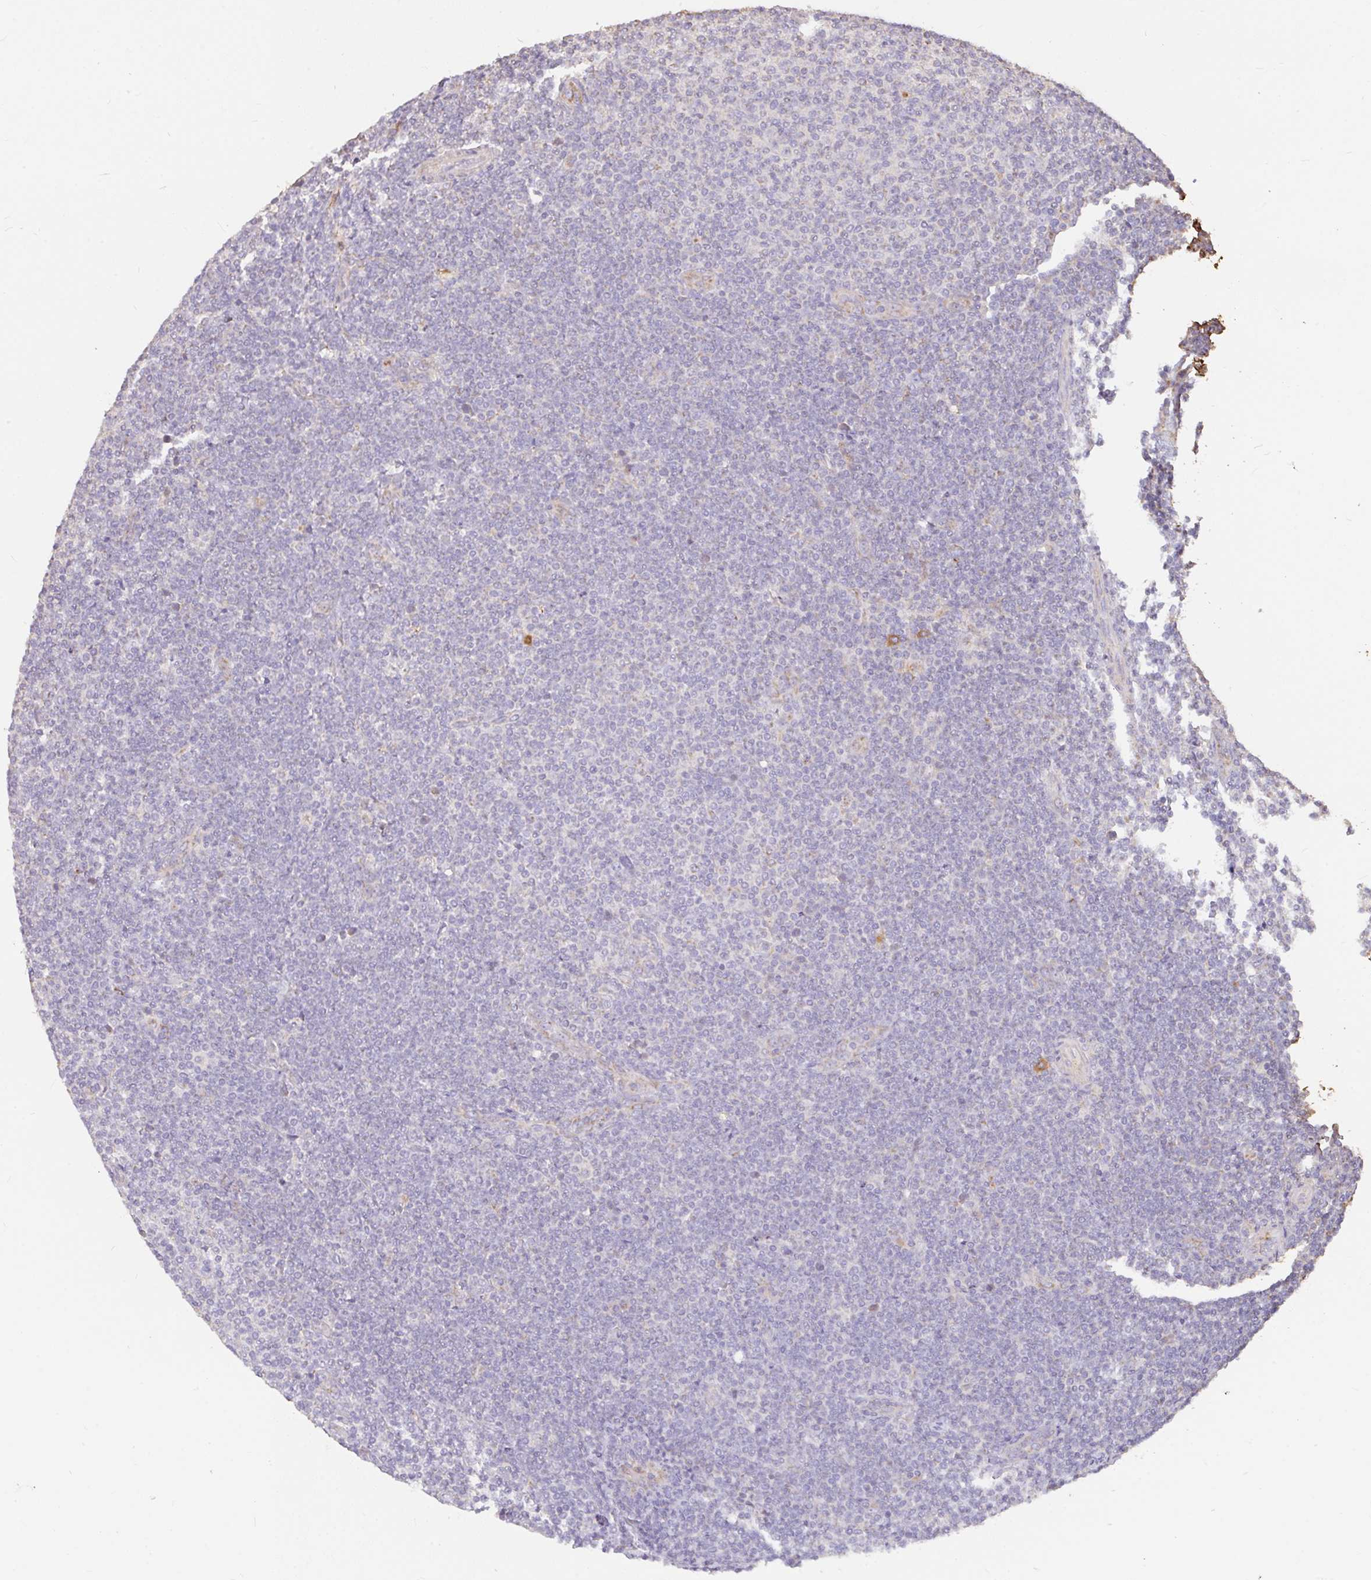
{"staining": {"intensity": "negative", "quantity": "none", "location": "none"}, "tissue": "lymphoma", "cell_type": "Tumor cells", "image_type": "cancer", "snomed": [{"axis": "morphology", "description": "Malignant lymphoma, non-Hodgkin's type, Low grade"}, {"axis": "topography", "description": "Lymph node"}], "caption": "Immunohistochemistry histopathology image of neoplastic tissue: human low-grade malignant lymphoma, non-Hodgkin's type stained with DAB reveals no significant protein staining in tumor cells.", "gene": "FCER1A", "patient": {"sex": "male", "age": 66}}